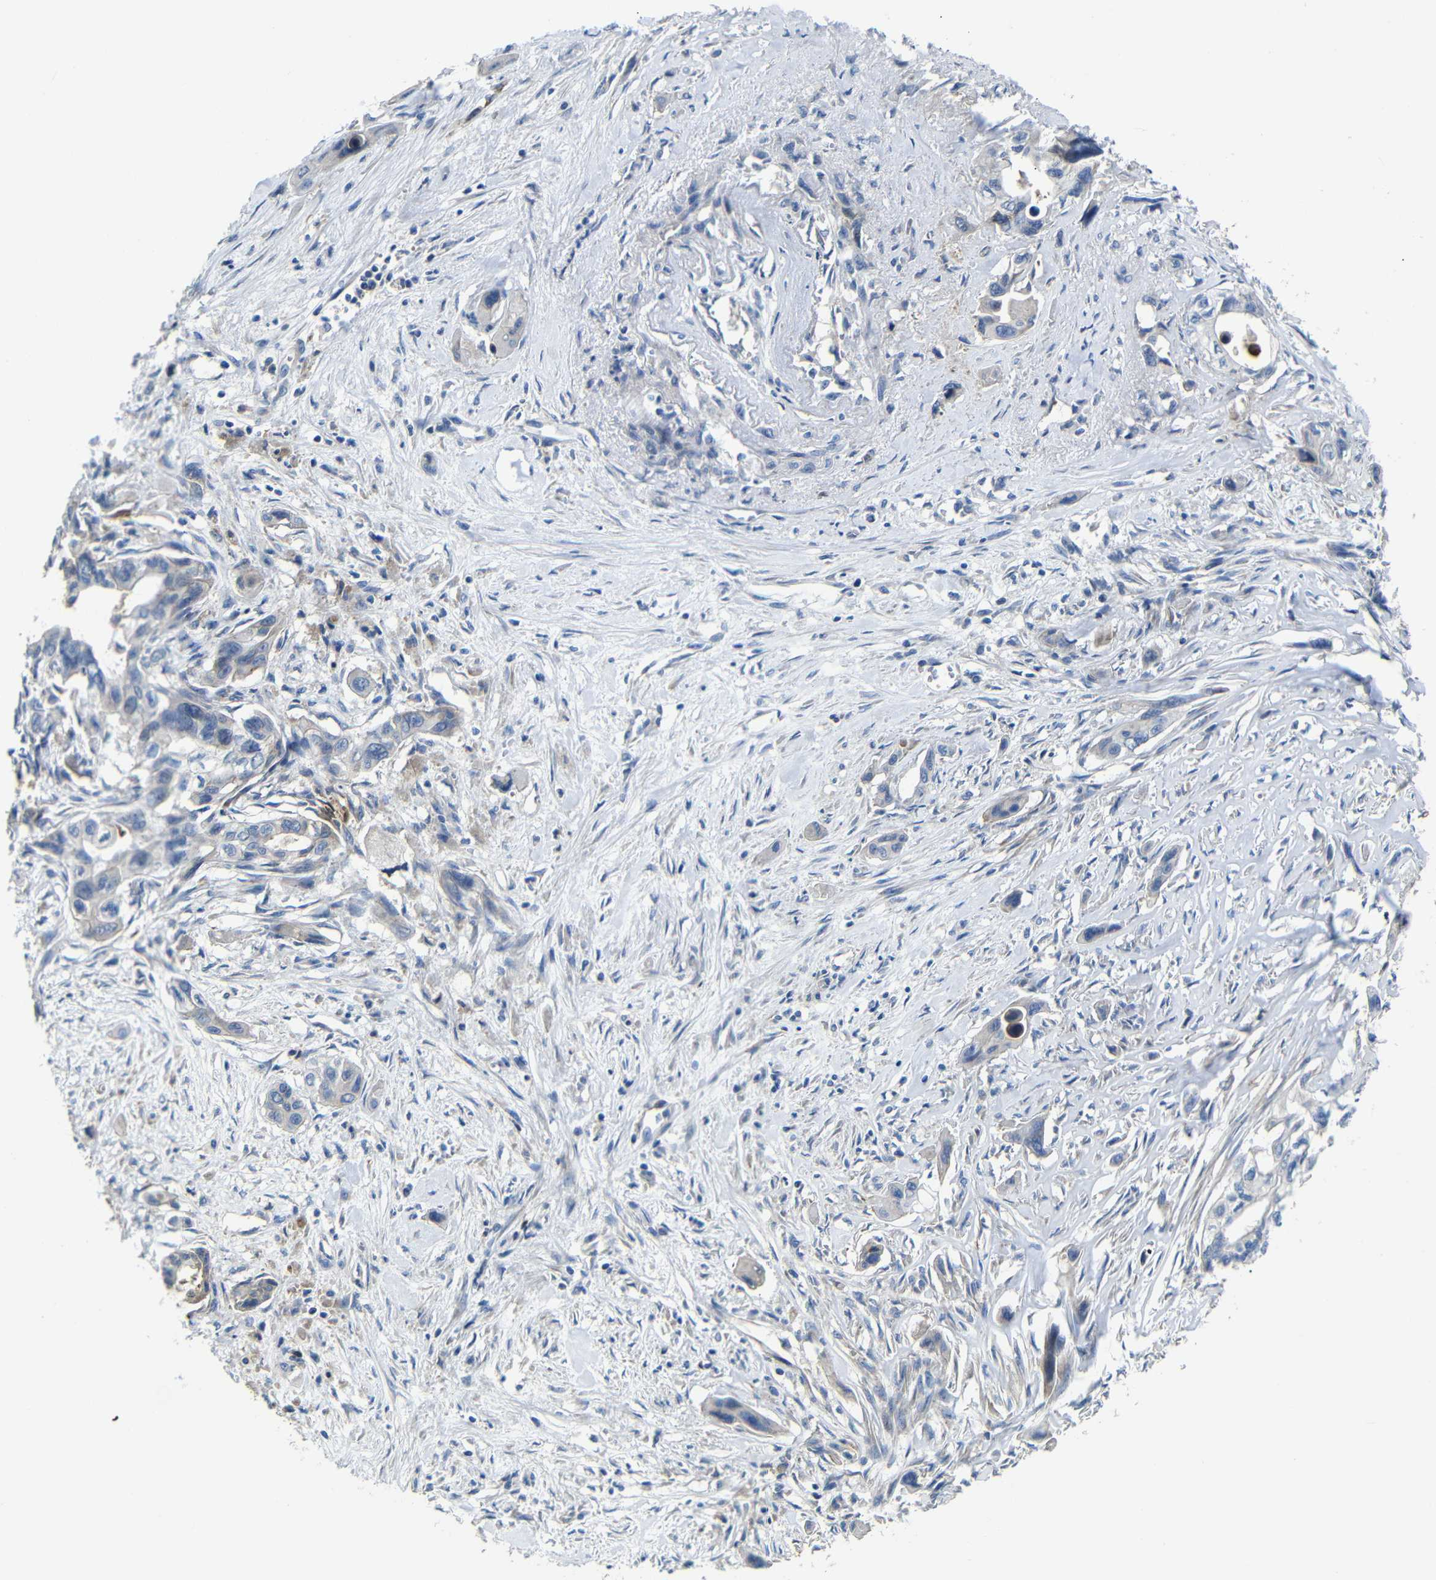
{"staining": {"intensity": "negative", "quantity": "none", "location": "none"}, "tissue": "pancreatic cancer", "cell_type": "Tumor cells", "image_type": "cancer", "snomed": [{"axis": "morphology", "description": "Adenocarcinoma, NOS"}, {"axis": "topography", "description": "Pancreas"}], "caption": "A photomicrograph of adenocarcinoma (pancreatic) stained for a protein demonstrates no brown staining in tumor cells.", "gene": "AFDN", "patient": {"sex": "male", "age": 73}}